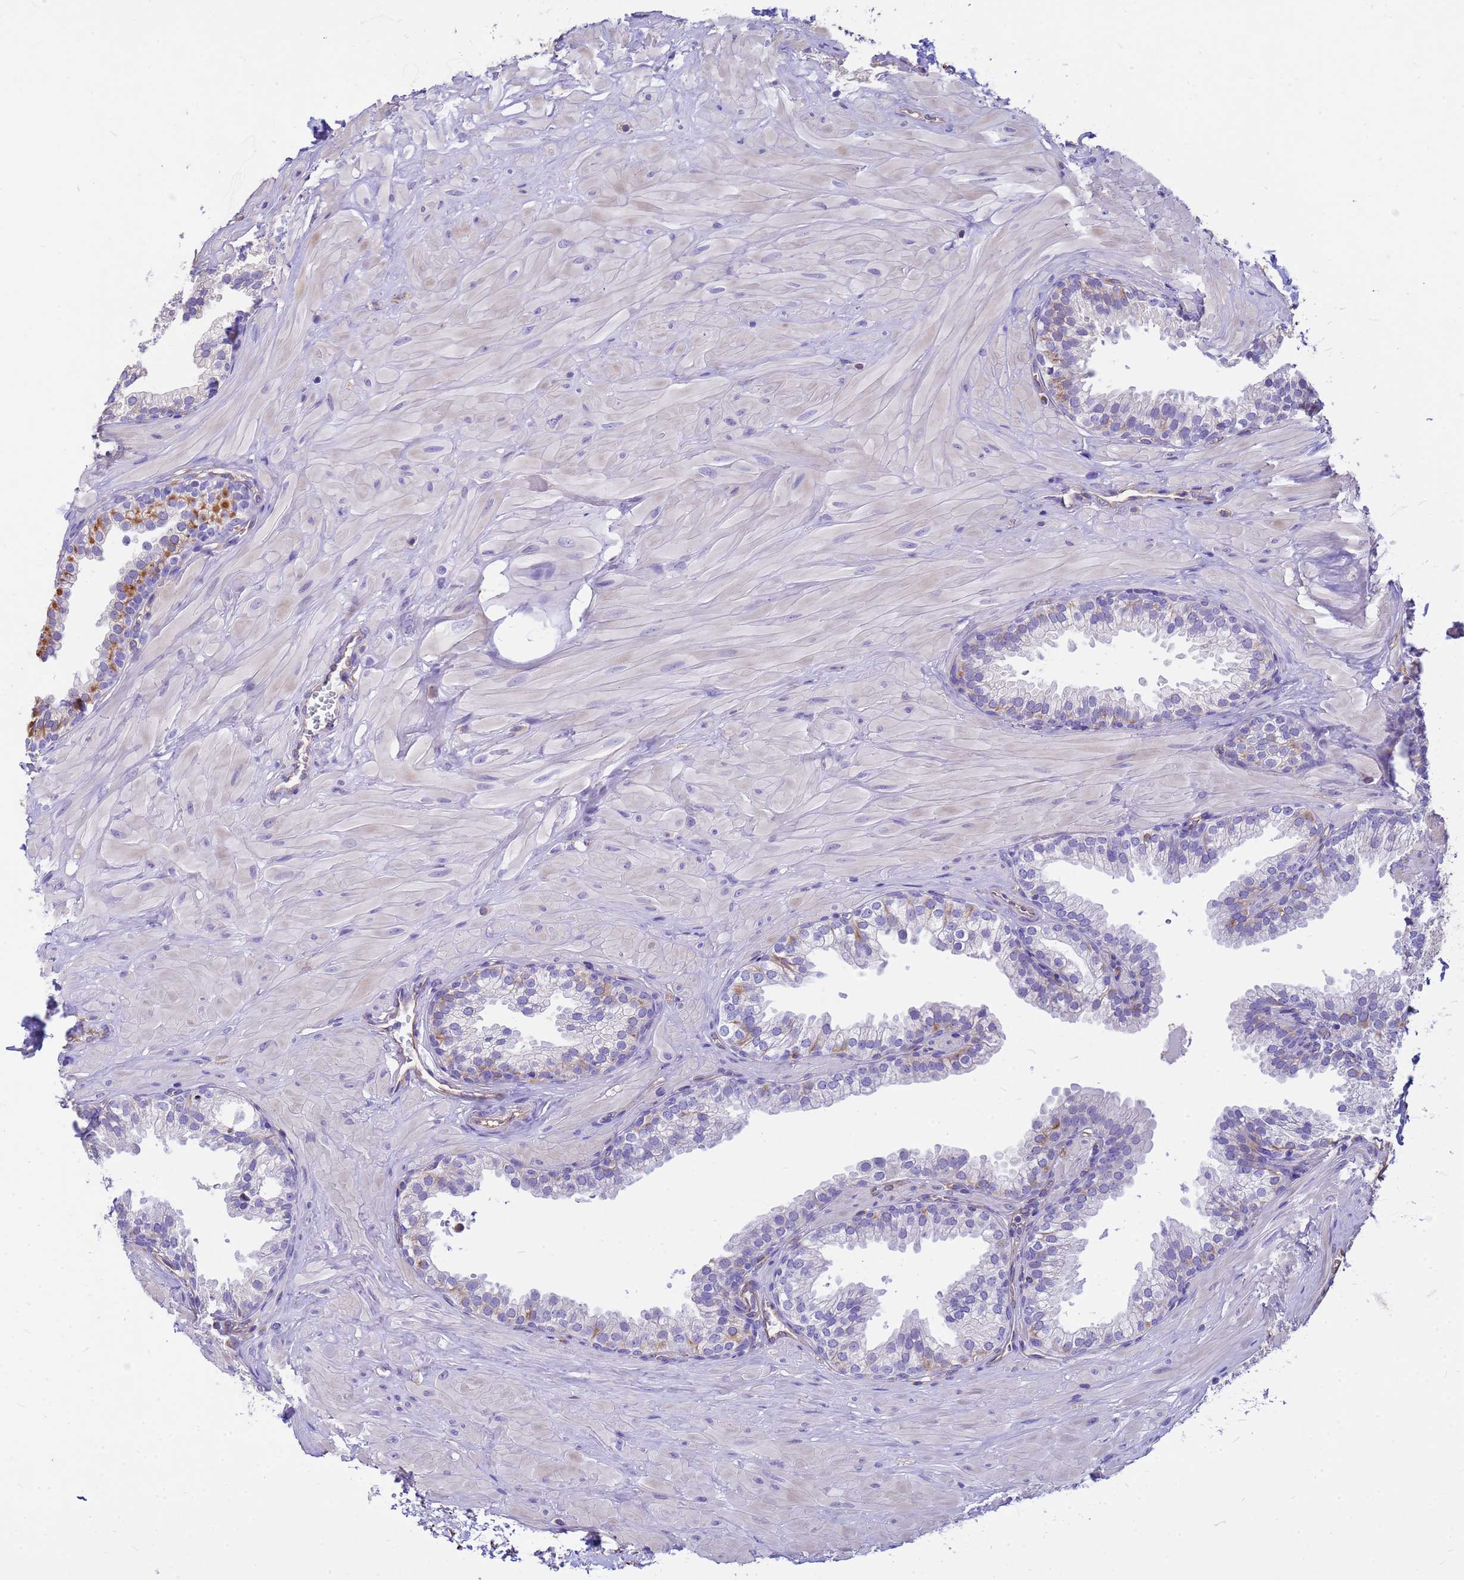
{"staining": {"intensity": "moderate", "quantity": "<25%", "location": "cytoplasmic/membranous"}, "tissue": "prostate", "cell_type": "Glandular cells", "image_type": "normal", "snomed": [{"axis": "morphology", "description": "Normal tissue, NOS"}, {"axis": "topography", "description": "Prostate"}, {"axis": "topography", "description": "Peripheral nerve tissue"}], "caption": "Benign prostate was stained to show a protein in brown. There is low levels of moderate cytoplasmic/membranous staining in about <25% of glandular cells.", "gene": "TCEAL3", "patient": {"sex": "male", "age": 55}}